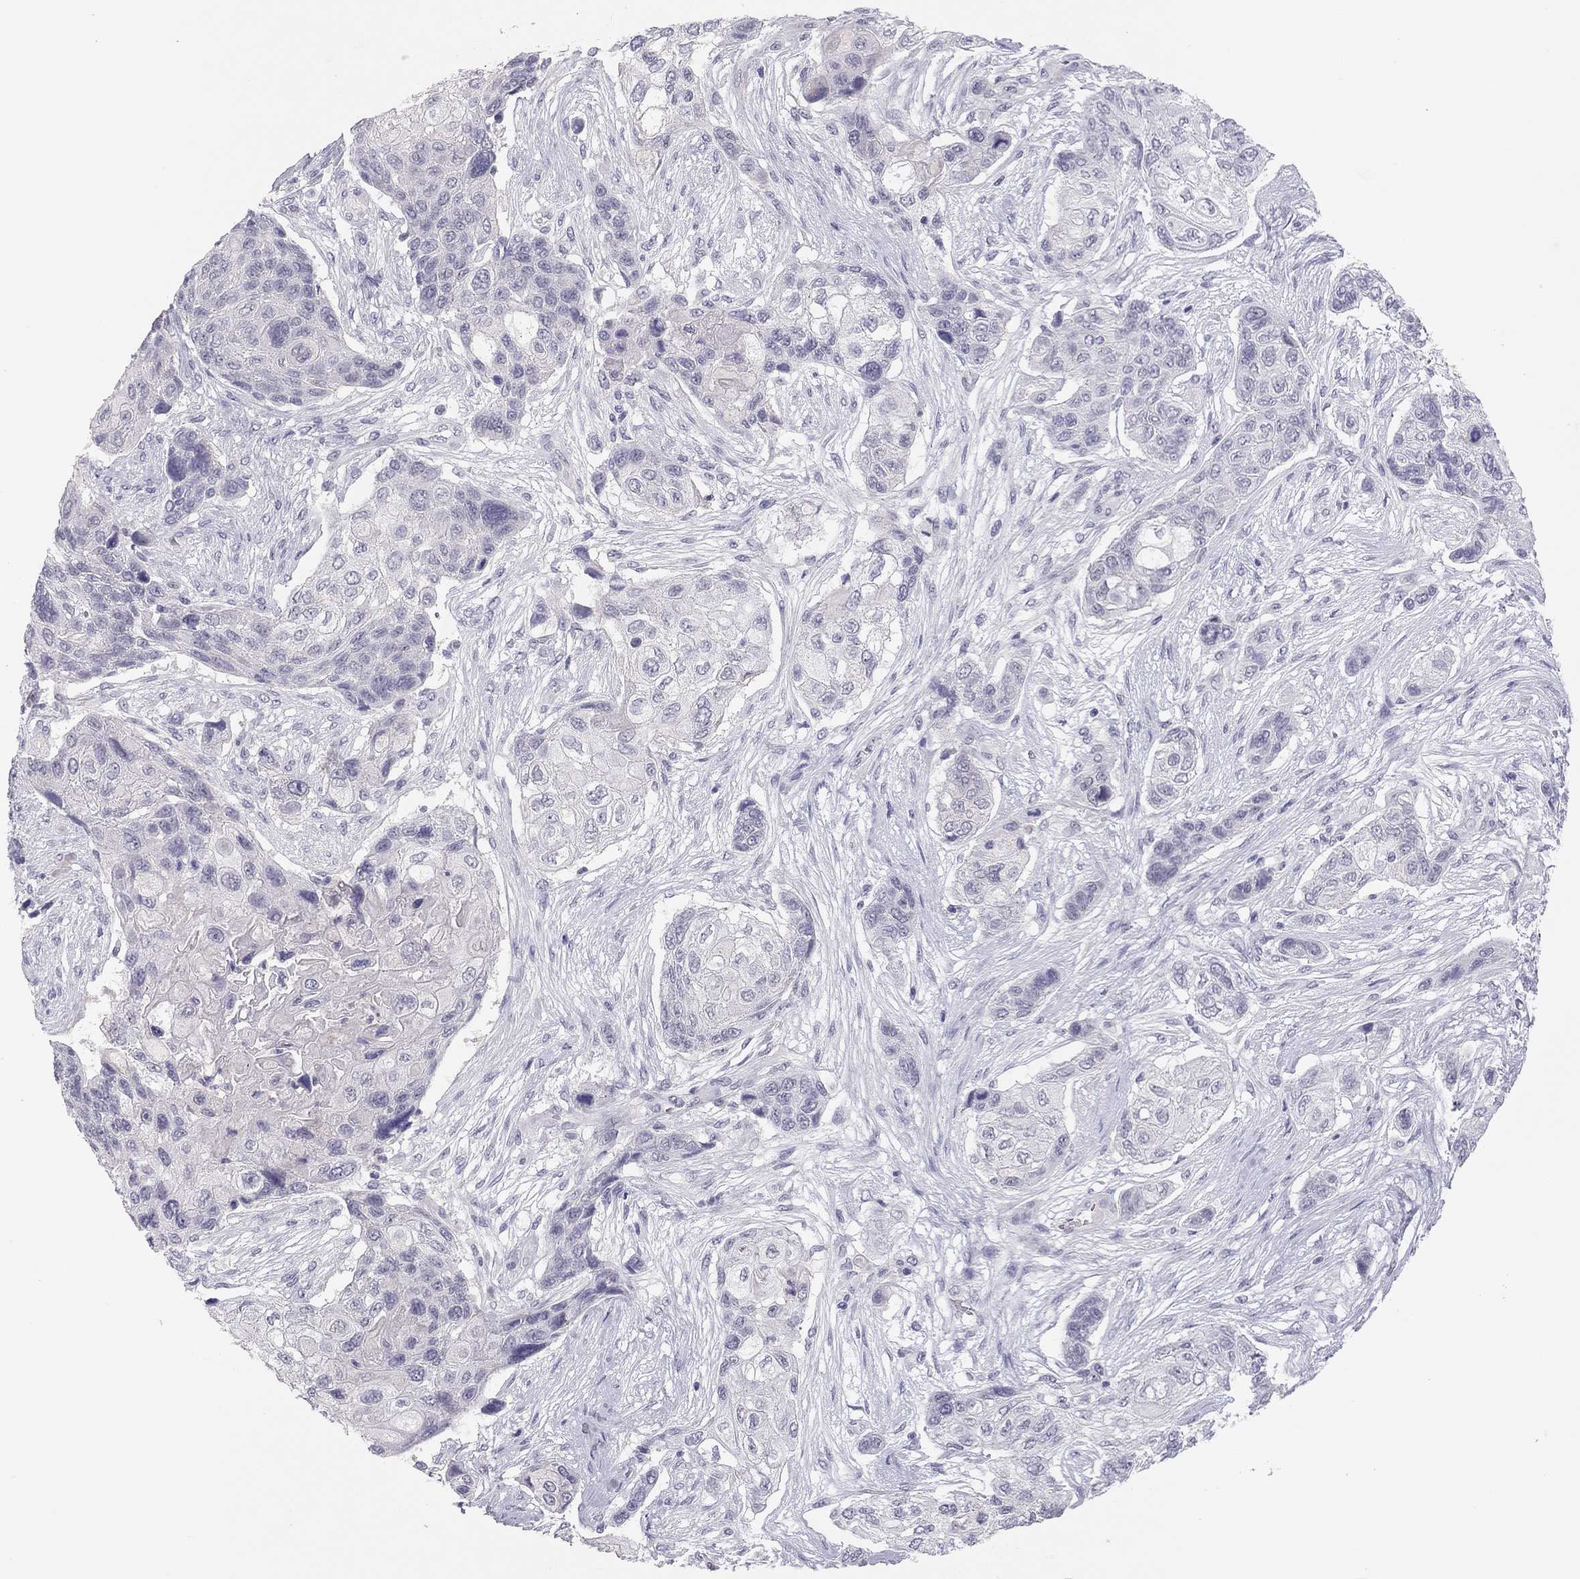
{"staining": {"intensity": "negative", "quantity": "none", "location": "none"}, "tissue": "lung cancer", "cell_type": "Tumor cells", "image_type": "cancer", "snomed": [{"axis": "morphology", "description": "Squamous cell carcinoma, NOS"}, {"axis": "topography", "description": "Lung"}], "caption": "A photomicrograph of human lung cancer is negative for staining in tumor cells.", "gene": "ADORA2A", "patient": {"sex": "male", "age": 69}}